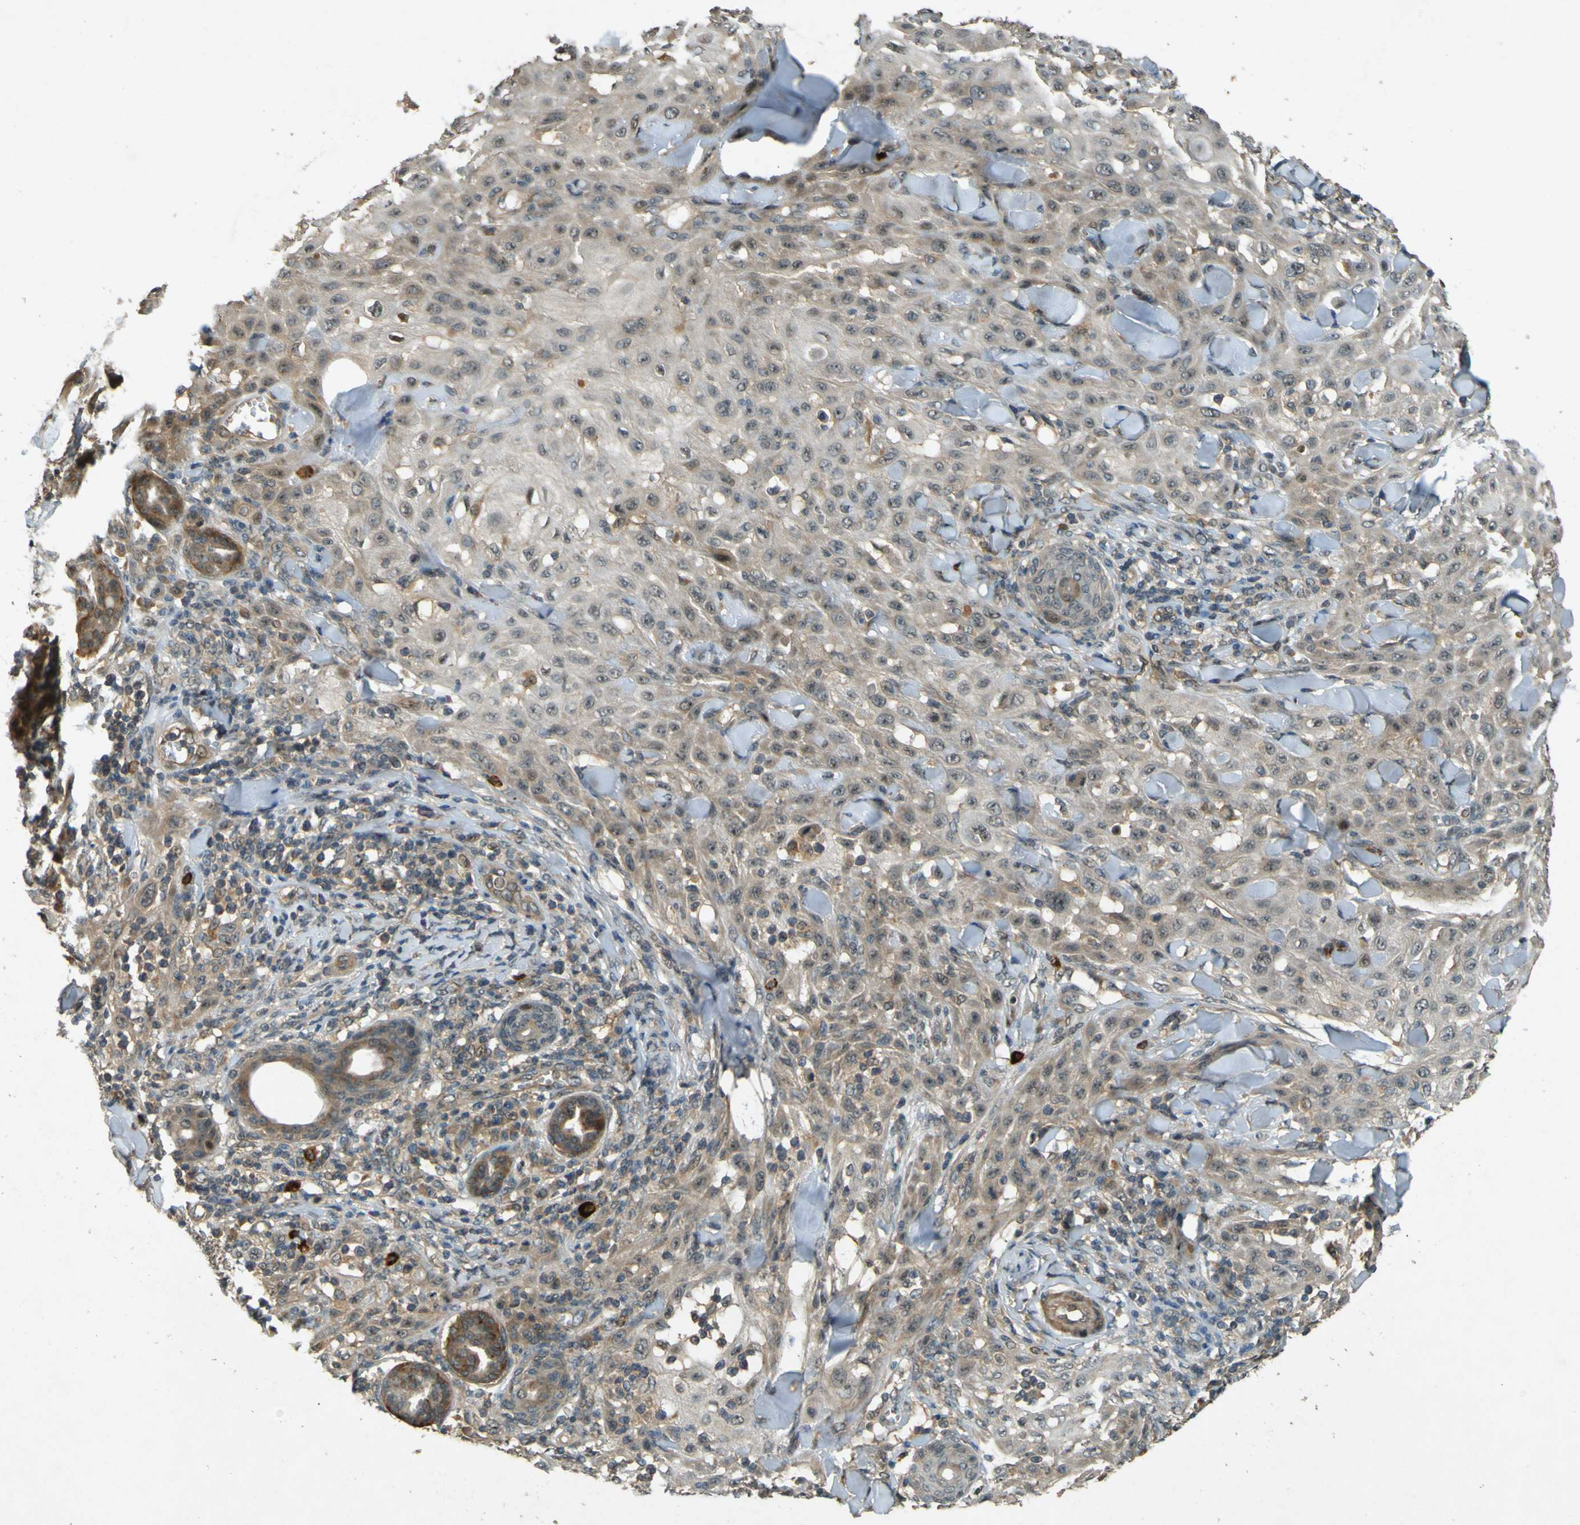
{"staining": {"intensity": "weak", "quantity": ">75%", "location": "cytoplasmic/membranous"}, "tissue": "skin cancer", "cell_type": "Tumor cells", "image_type": "cancer", "snomed": [{"axis": "morphology", "description": "Squamous cell carcinoma, NOS"}, {"axis": "topography", "description": "Skin"}], "caption": "Protein expression analysis of skin cancer (squamous cell carcinoma) displays weak cytoplasmic/membranous expression in about >75% of tumor cells.", "gene": "MPDZ", "patient": {"sex": "male", "age": 24}}